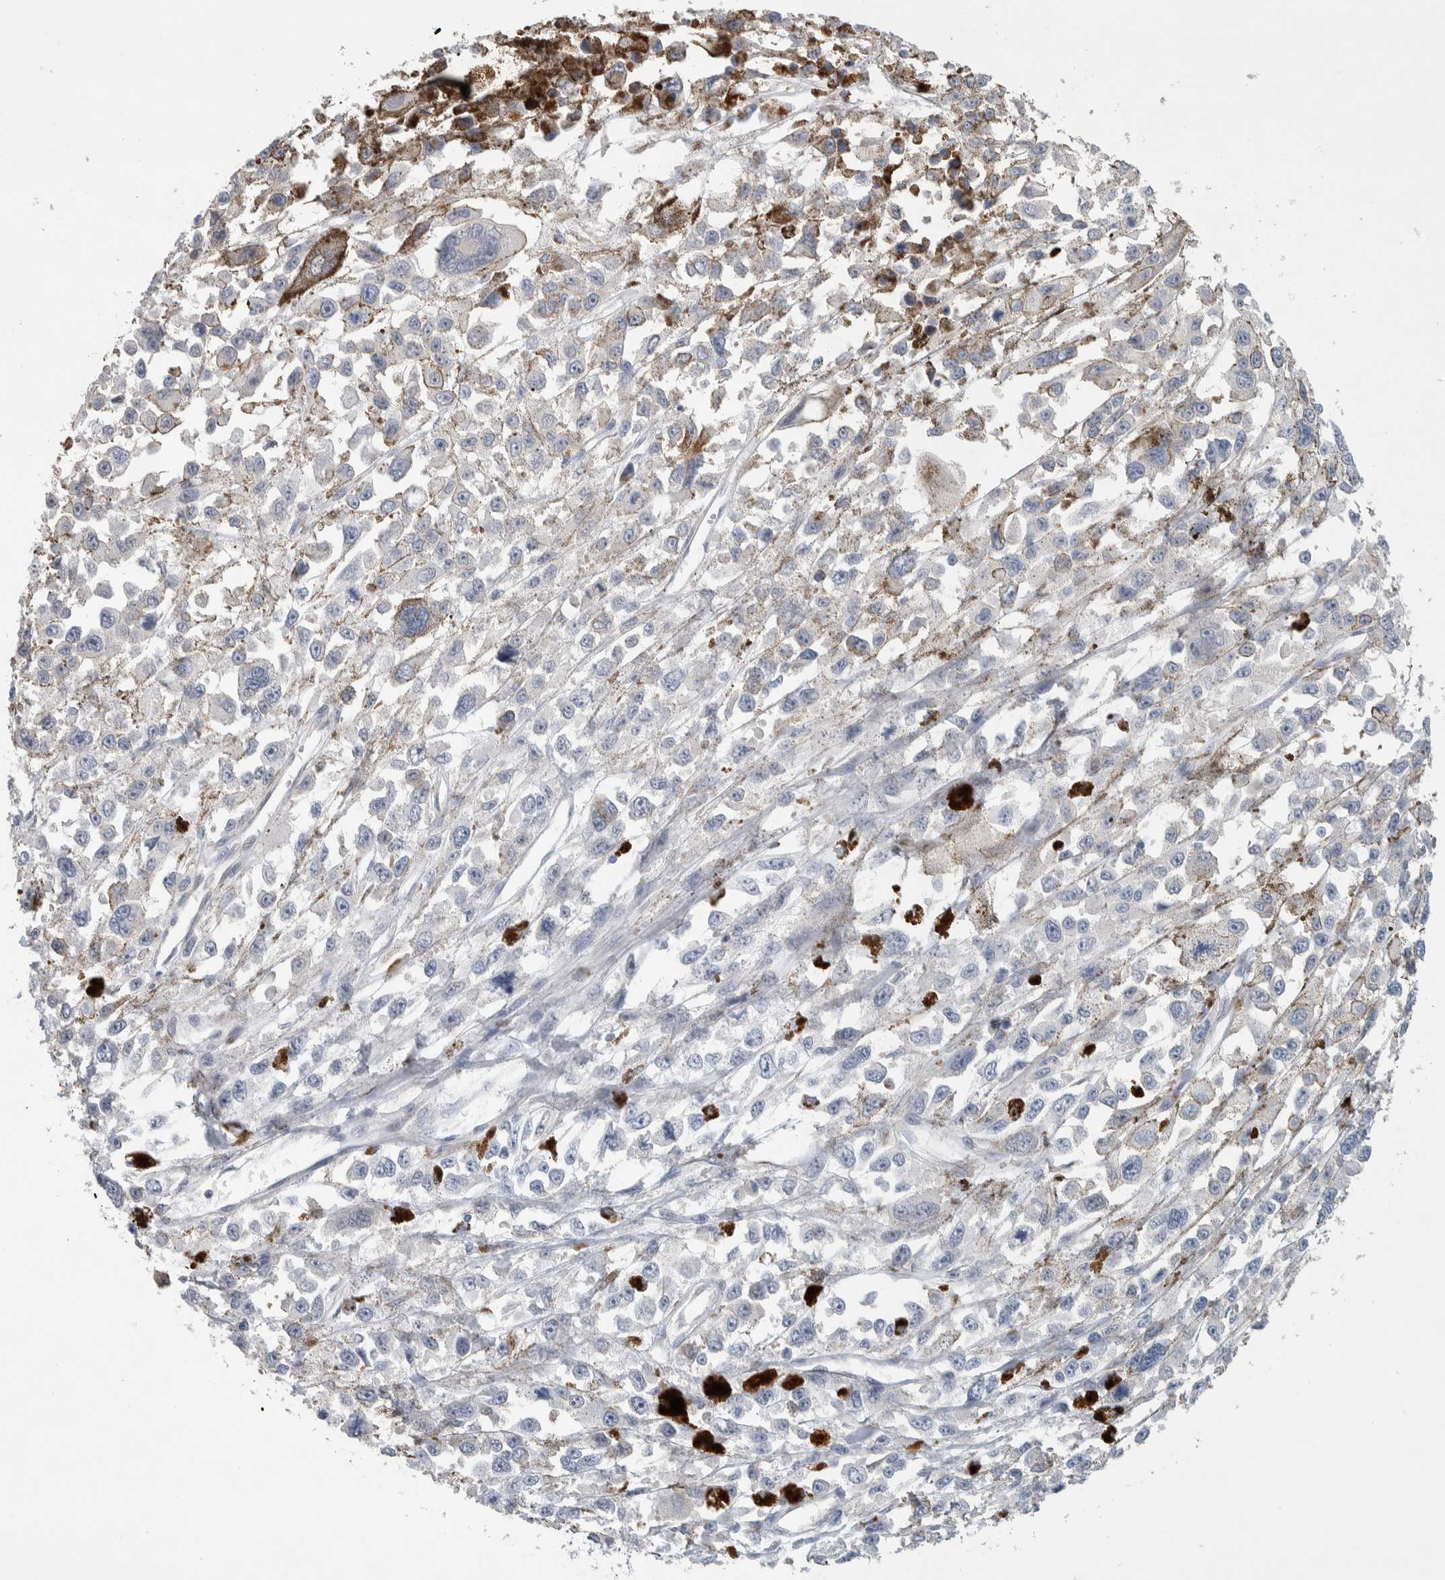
{"staining": {"intensity": "negative", "quantity": "none", "location": "none"}, "tissue": "melanoma", "cell_type": "Tumor cells", "image_type": "cancer", "snomed": [{"axis": "morphology", "description": "Malignant melanoma, Metastatic site"}, {"axis": "topography", "description": "Lymph node"}], "caption": "This is an IHC histopathology image of malignant melanoma (metastatic site). There is no positivity in tumor cells.", "gene": "DEPTOR", "patient": {"sex": "male", "age": 59}}